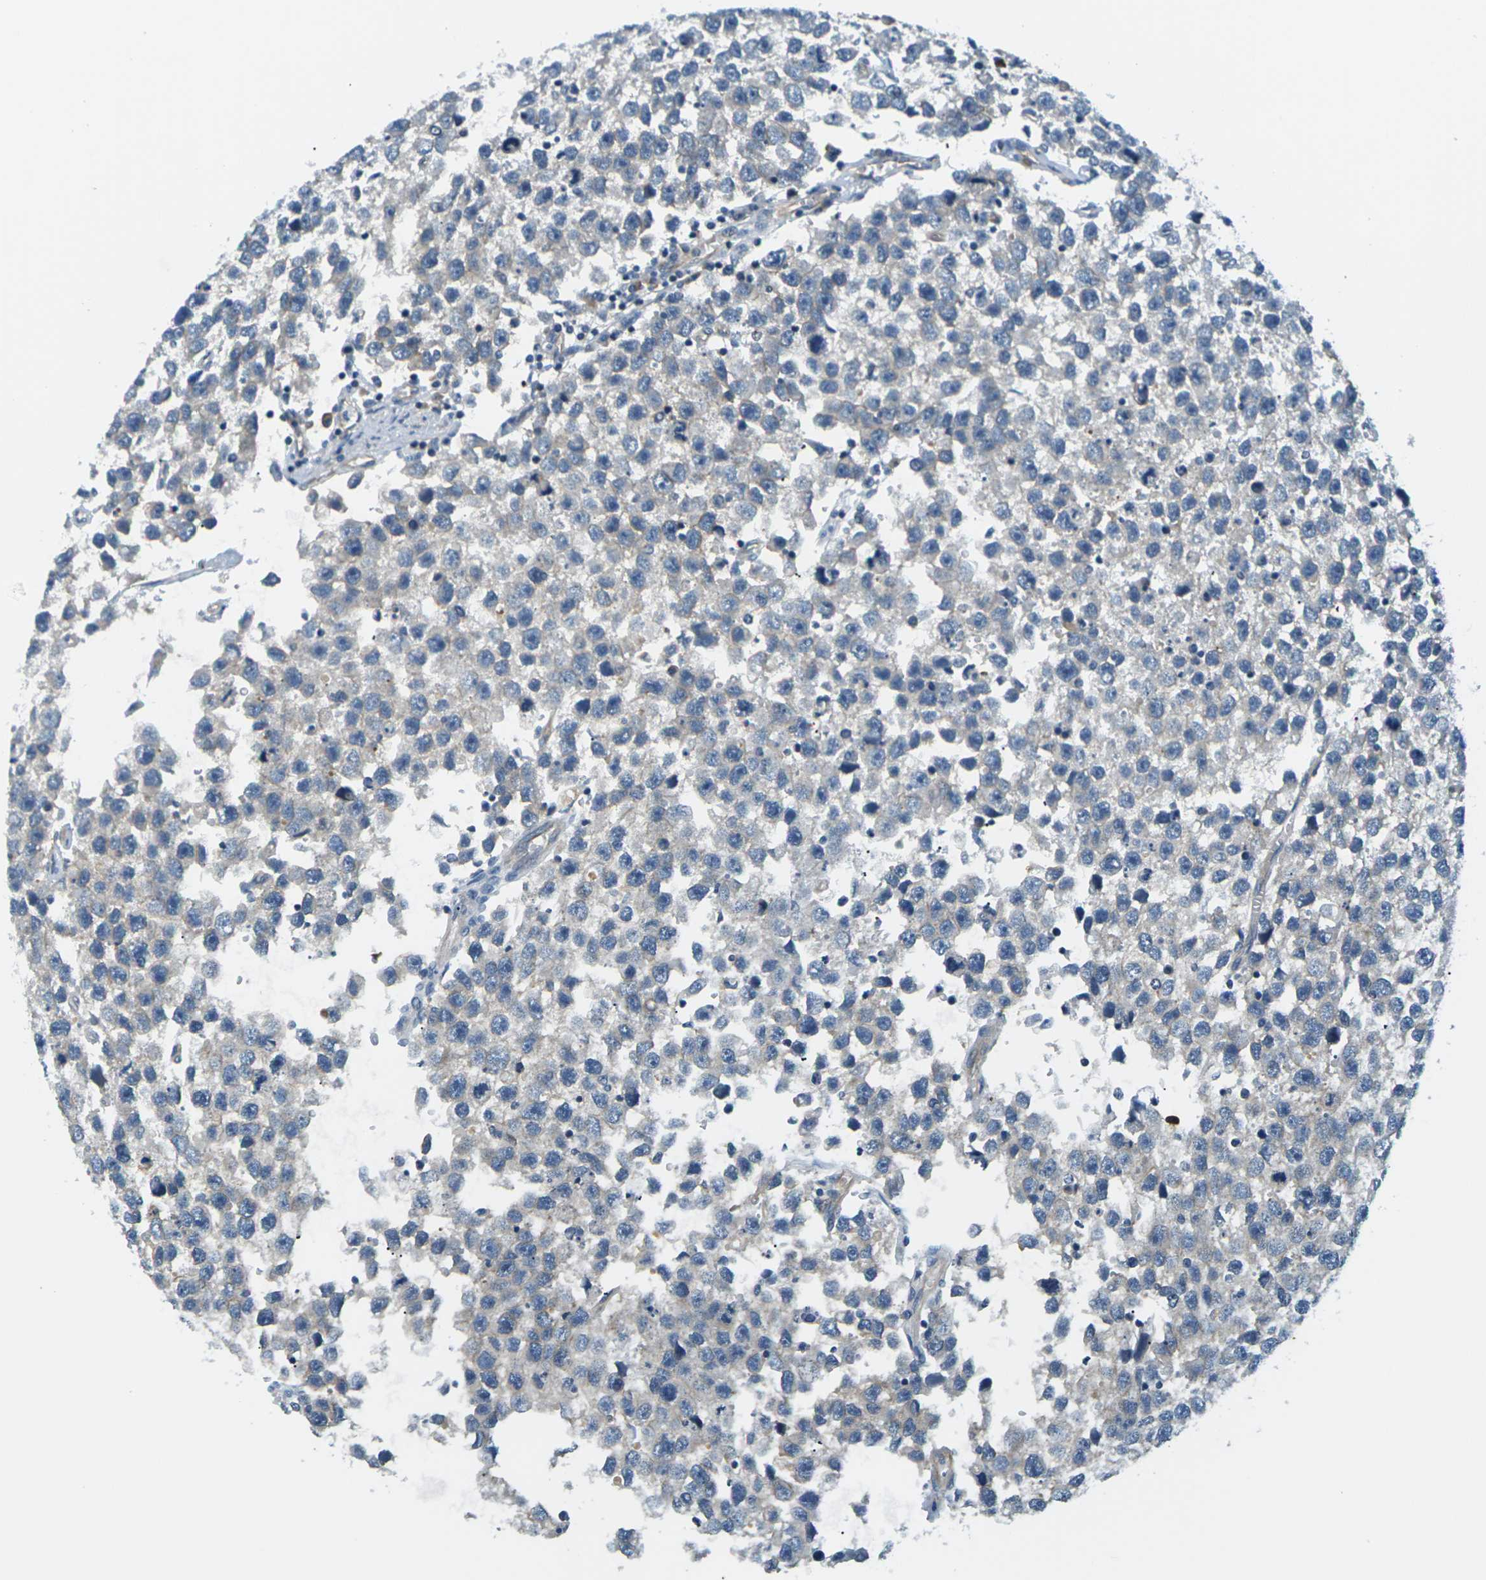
{"staining": {"intensity": "negative", "quantity": "none", "location": "none"}, "tissue": "testis cancer", "cell_type": "Tumor cells", "image_type": "cancer", "snomed": [{"axis": "morphology", "description": "Seminoma, NOS"}, {"axis": "topography", "description": "Testis"}], "caption": "Testis seminoma stained for a protein using immunohistochemistry exhibits no expression tumor cells.", "gene": "SLC13A3", "patient": {"sex": "male", "age": 33}}